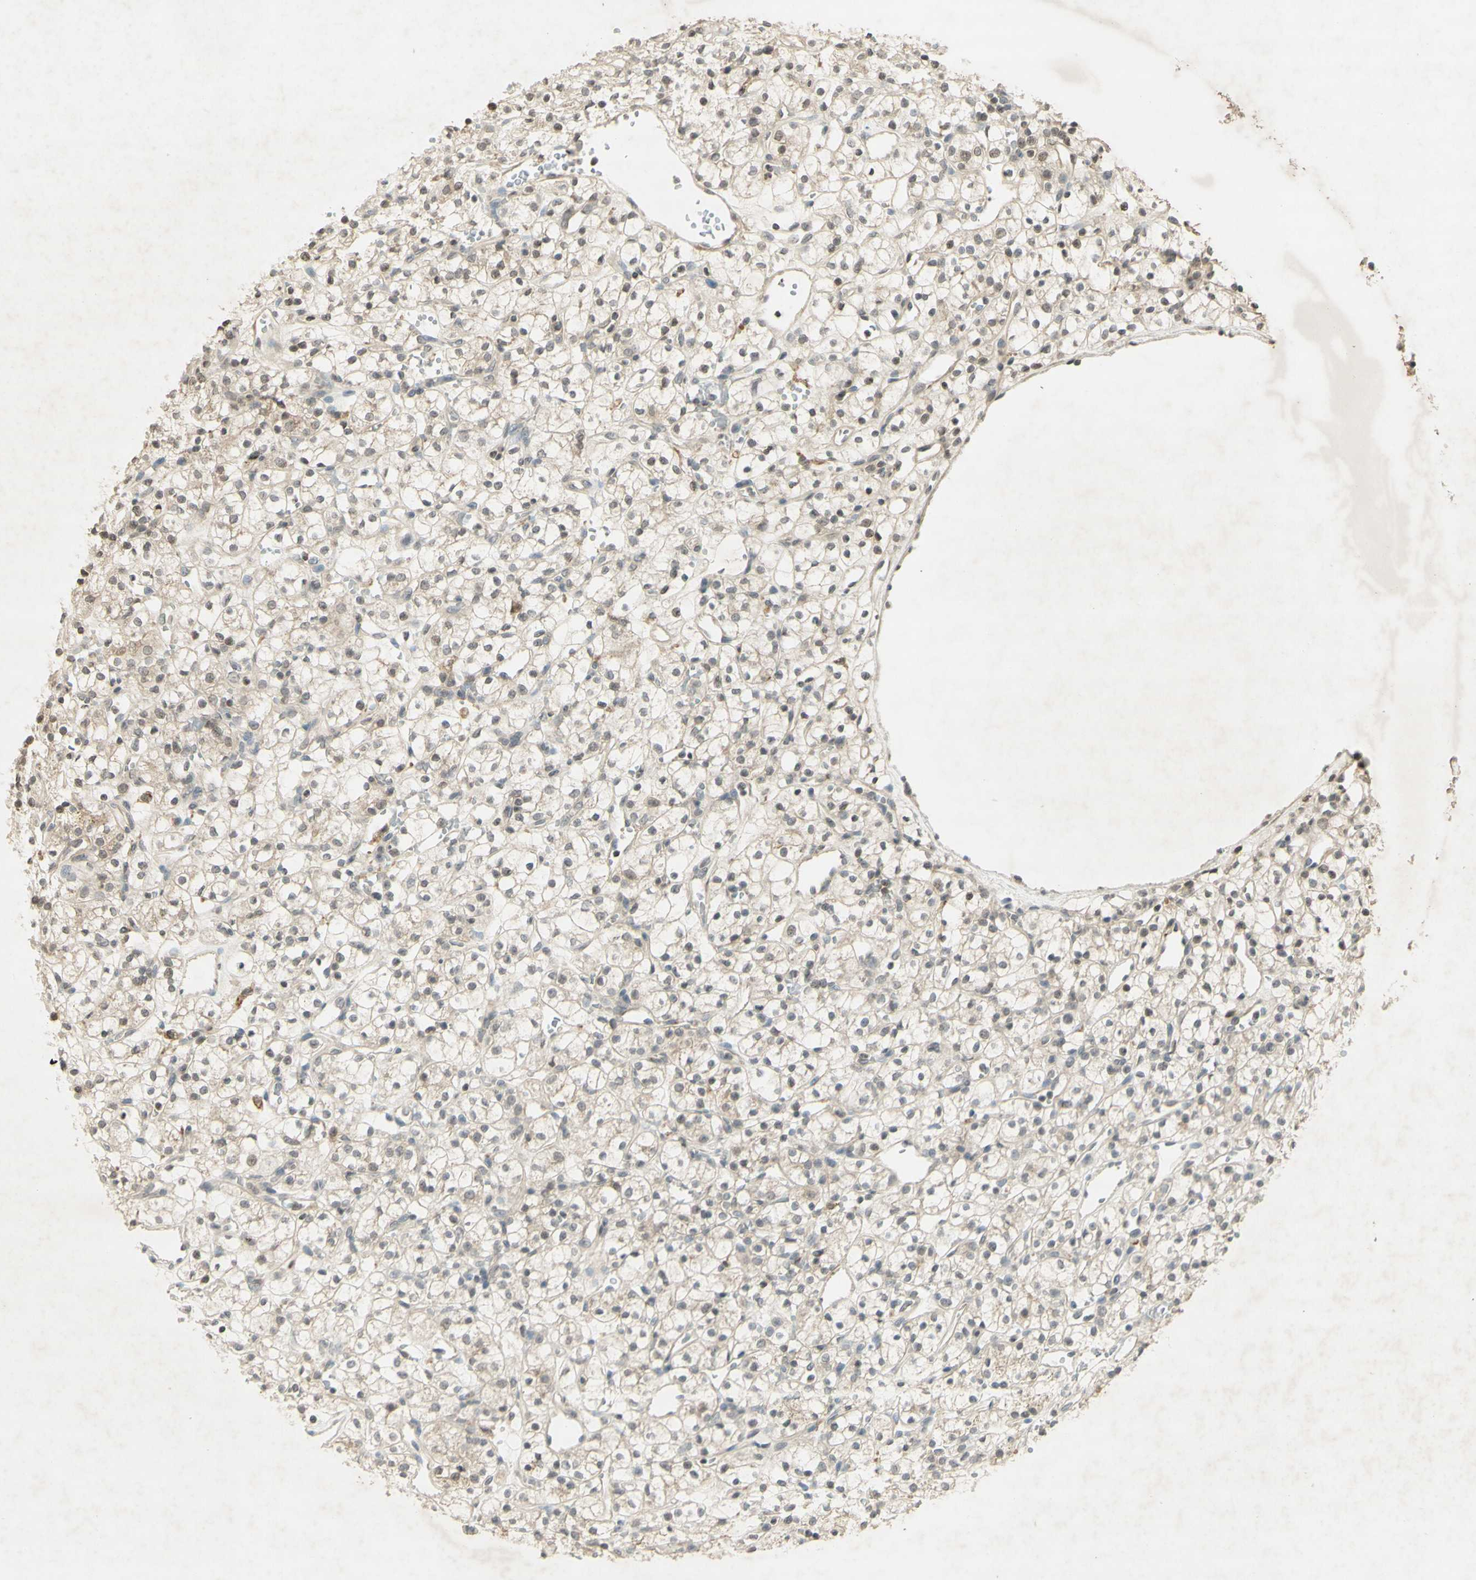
{"staining": {"intensity": "weak", "quantity": "25%-75%", "location": "cytoplasmic/membranous"}, "tissue": "renal cancer", "cell_type": "Tumor cells", "image_type": "cancer", "snomed": [{"axis": "morphology", "description": "Adenocarcinoma, NOS"}, {"axis": "topography", "description": "Kidney"}], "caption": "Immunohistochemical staining of renal cancer exhibits low levels of weak cytoplasmic/membranous protein positivity in approximately 25%-75% of tumor cells.", "gene": "GLI1", "patient": {"sex": "female", "age": 60}}